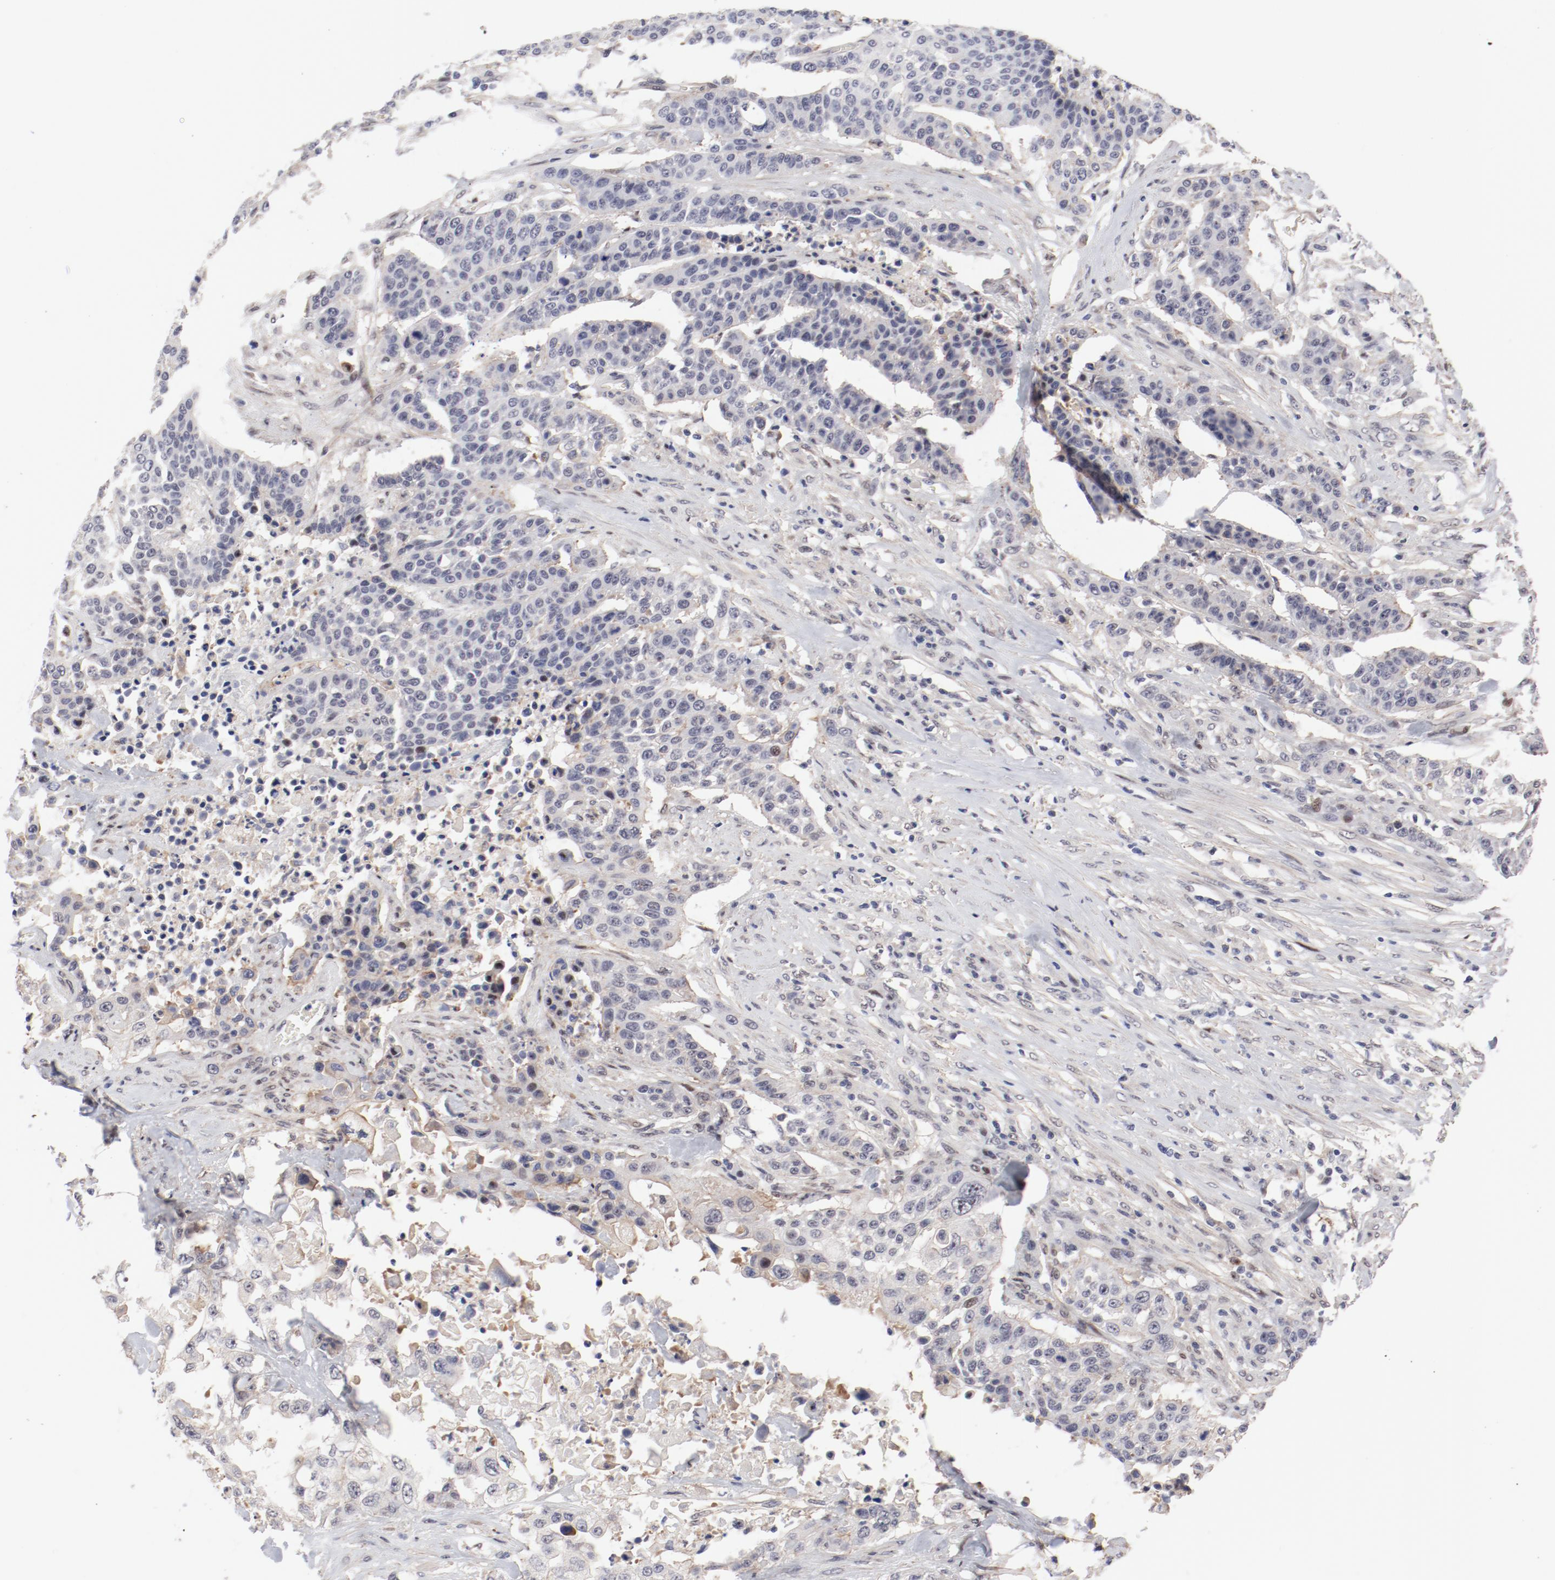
{"staining": {"intensity": "negative", "quantity": "none", "location": "none"}, "tissue": "urothelial cancer", "cell_type": "Tumor cells", "image_type": "cancer", "snomed": [{"axis": "morphology", "description": "Urothelial carcinoma, High grade"}, {"axis": "topography", "description": "Urinary bladder"}], "caption": "A high-resolution photomicrograph shows immunohistochemistry staining of high-grade urothelial carcinoma, which shows no significant staining in tumor cells. (DAB immunohistochemistry with hematoxylin counter stain).", "gene": "FSCB", "patient": {"sex": "male", "age": 74}}